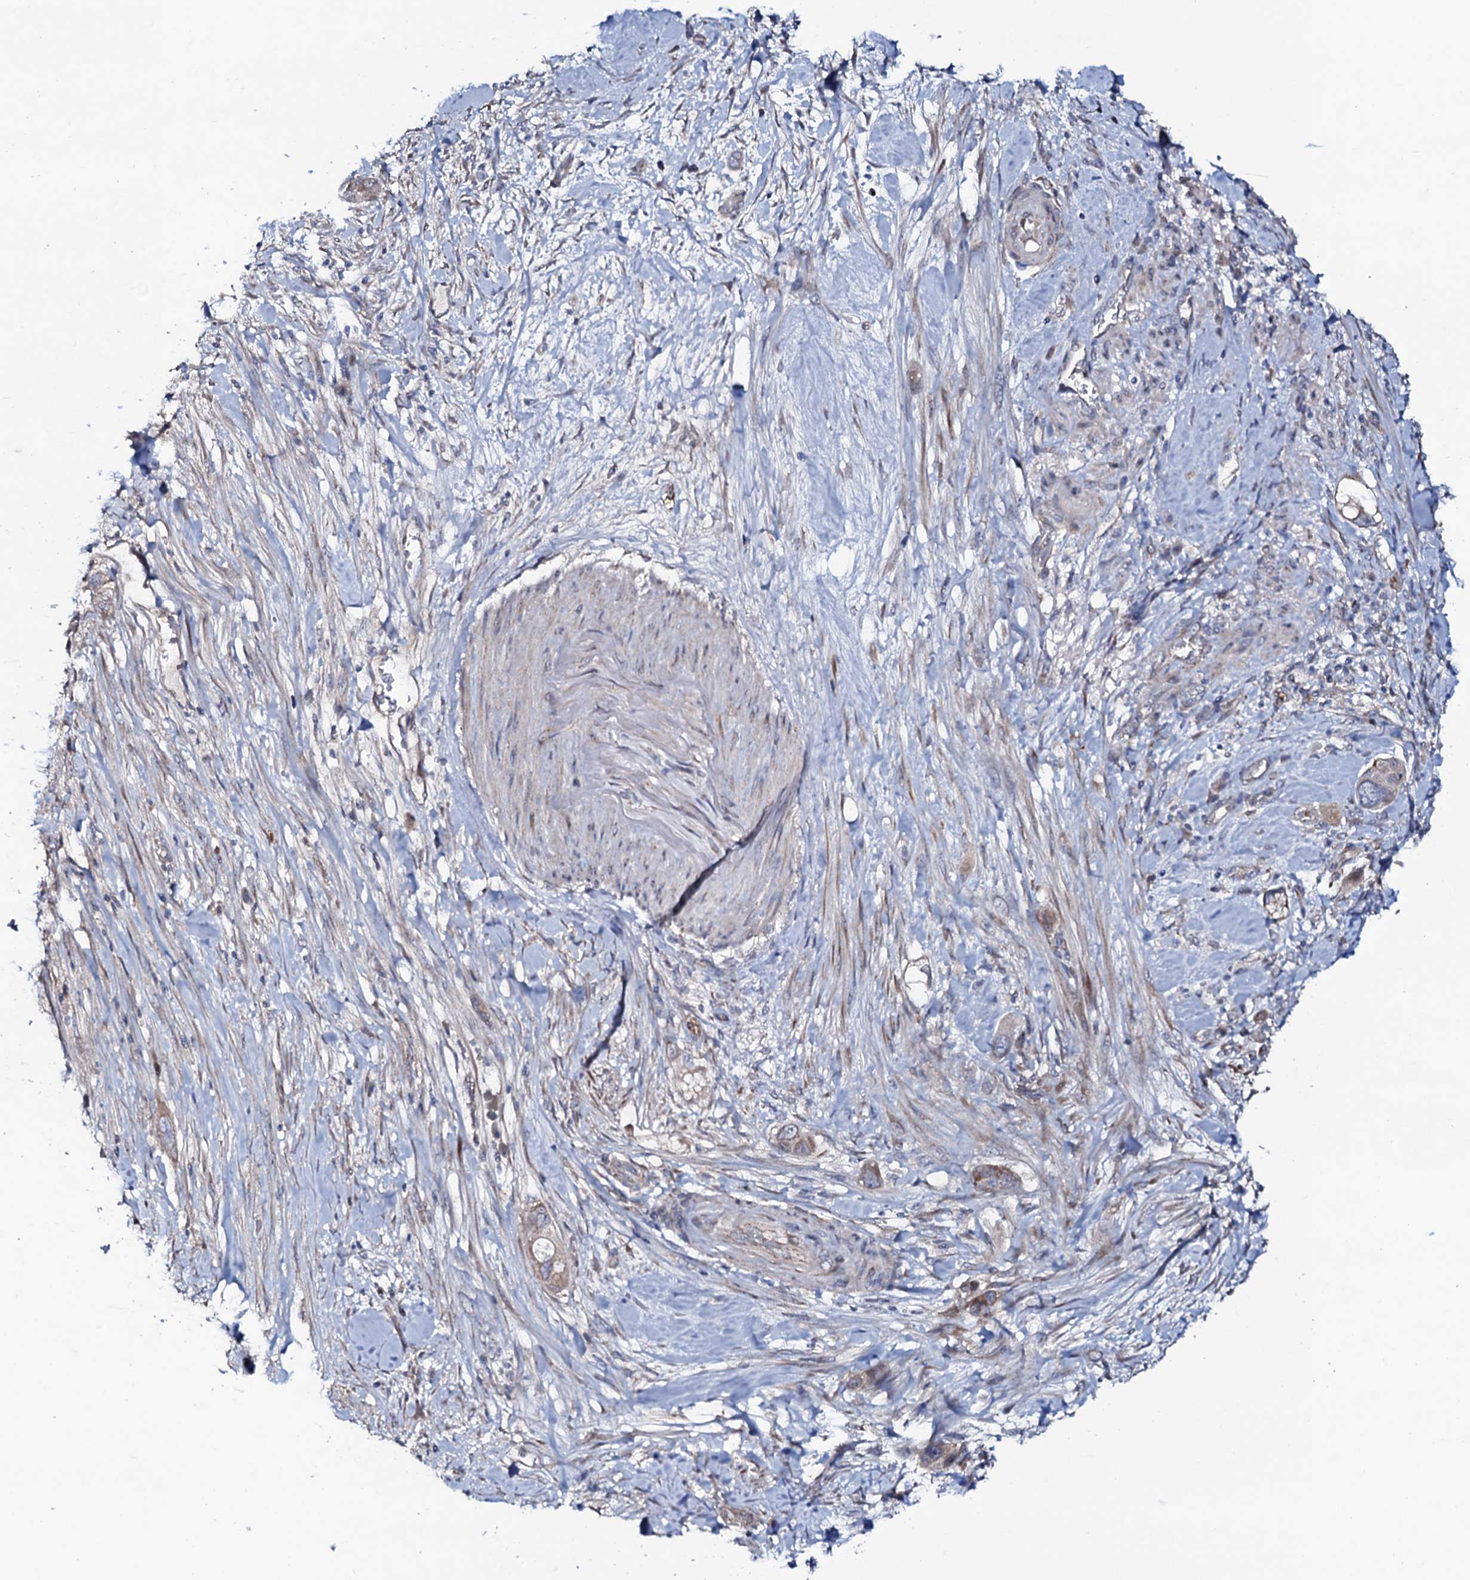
{"staining": {"intensity": "weak", "quantity": "25%-75%", "location": "cytoplasmic/membranous"}, "tissue": "pancreatic cancer", "cell_type": "Tumor cells", "image_type": "cancer", "snomed": [{"axis": "morphology", "description": "Adenocarcinoma, NOS"}, {"axis": "topography", "description": "Pancreas"}], "caption": "Protein staining shows weak cytoplasmic/membranous staining in about 25%-75% of tumor cells in adenocarcinoma (pancreatic).", "gene": "PPP1R3D", "patient": {"sex": "male", "age": 68}}